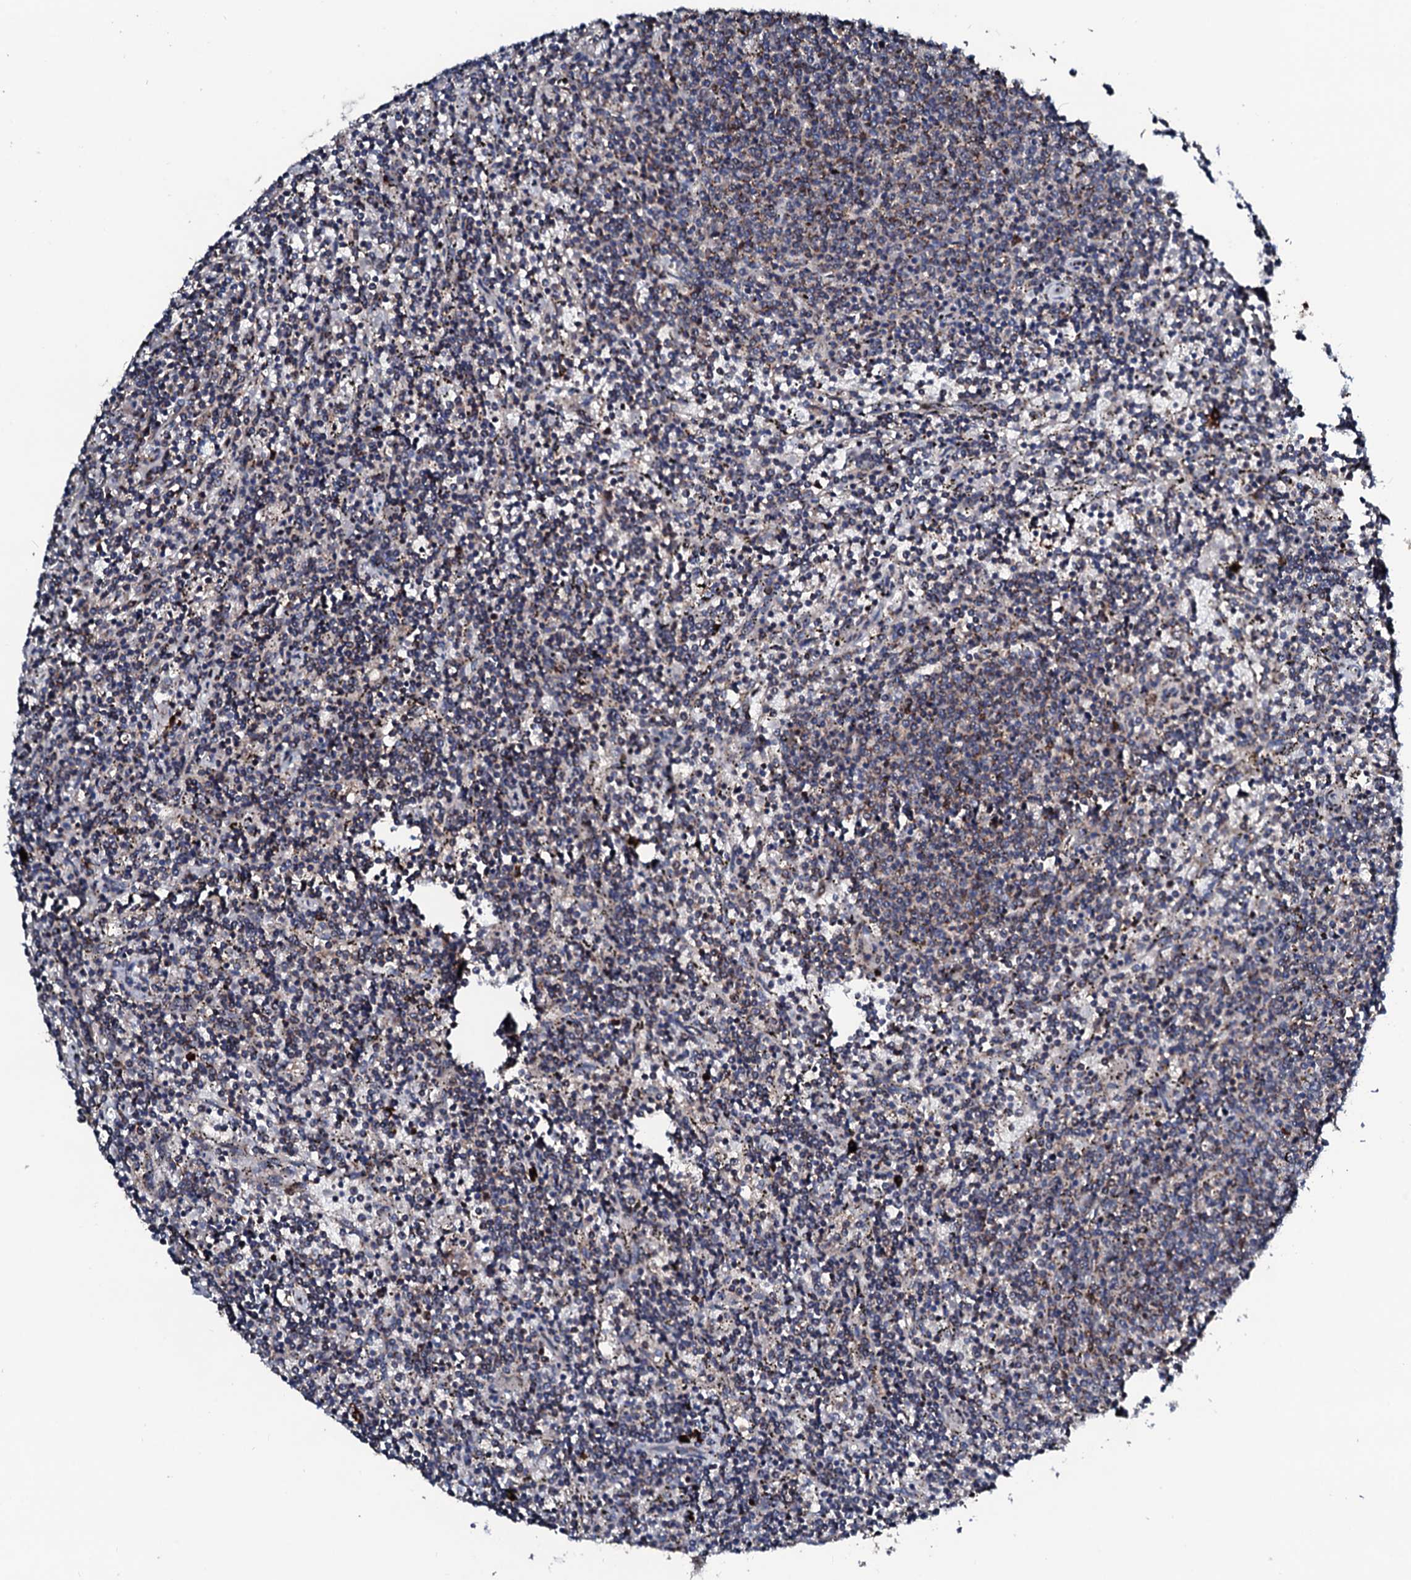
{"staining": {"intensity": "weak", "quantity": "<25%", "location": "nuclear"}, "tissue": "lymphoma", "cell_type": "Tumor cells", "image_type": "cancer", "snomed": [{"axis": "morphology", "description": "Malignant lymphoma, non-Hodgkin's type, Low grade"}, {"axis": "topography", "description": "Spleen"}], "caption": "Immunohistochemical staining of lymphoma exhibits no significant positivity in tumor cells. Nuclei are stained in blue.", "gene": "KIF18A", "patient": {"sex": "female", "age": 50}}